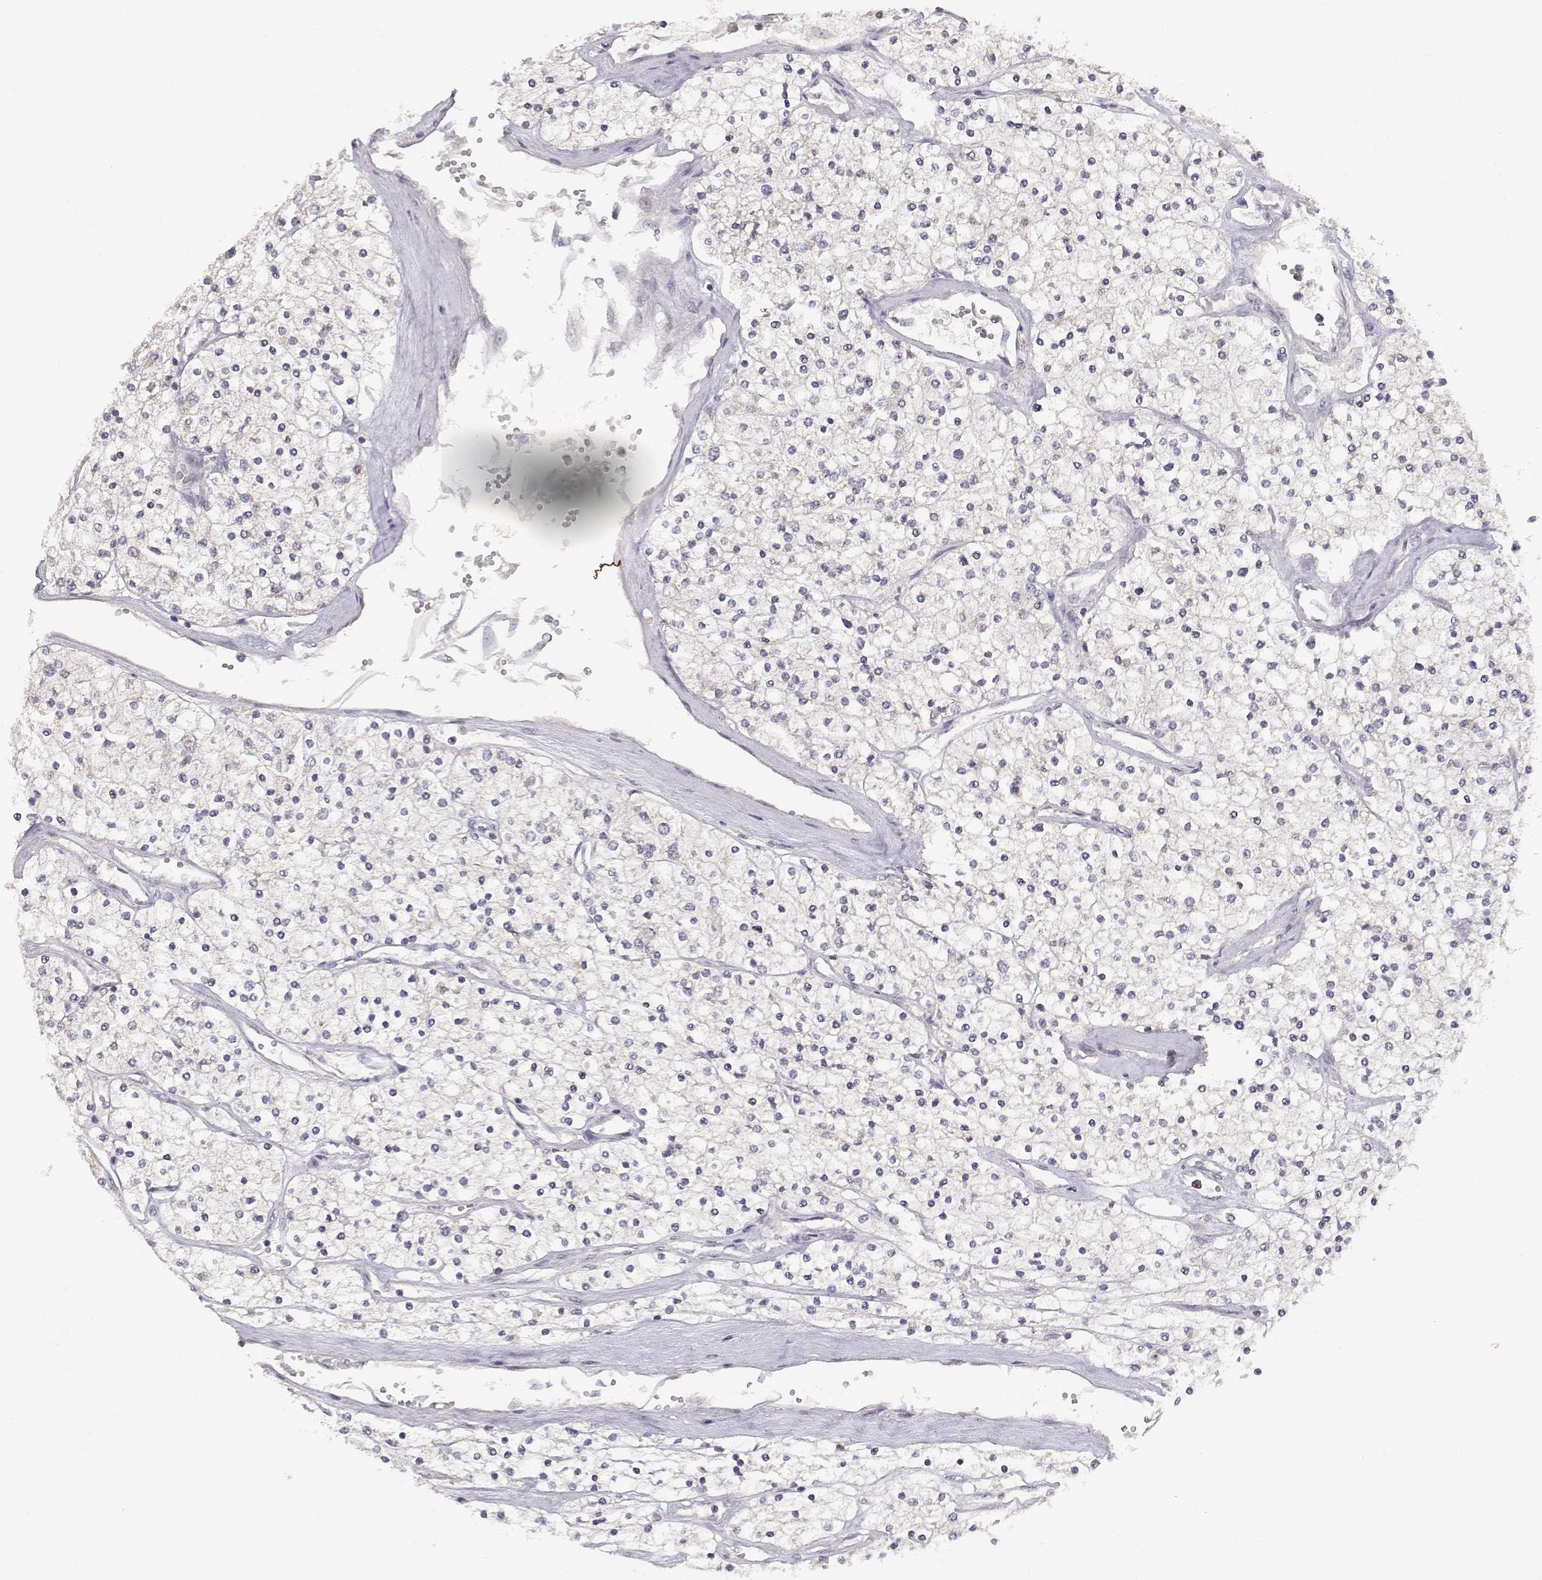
{"staining": {"intensity": "negative", "quantity": "none", "location": "none"}, "tissue": "renal cancer", "cell_type": "Tumor cells", "image_type": "cancer", "snomed": [{"axis": "morphology", "description": "Adenocarcinoma, NOS"}, {"axis": "topography", "description": "Kidney"}], "caption": "Tumor cells are negative for protein expression in human renal cancer.", "gene": "RAD51", "patient": {"sex": "male", "age": 80}}